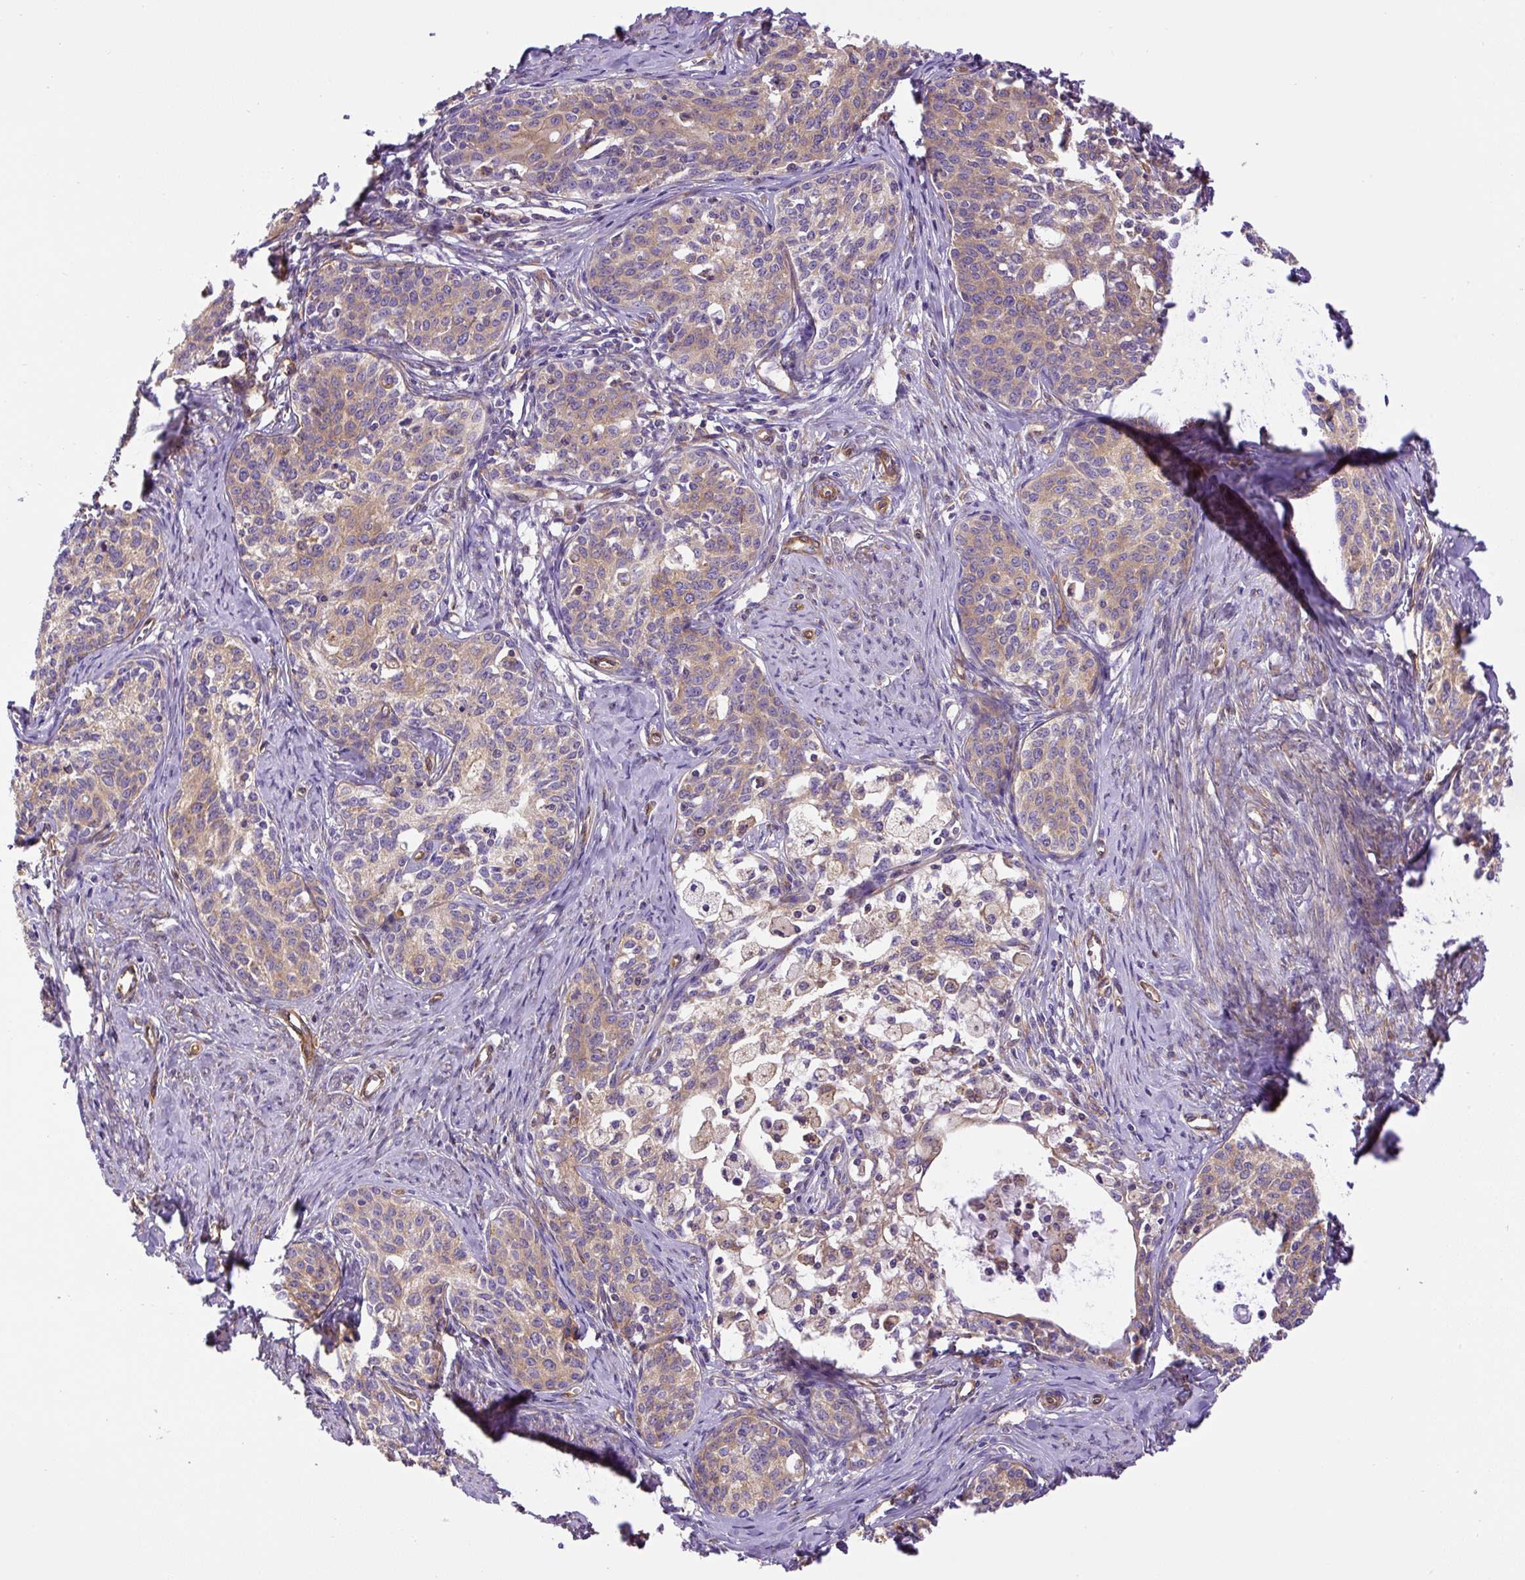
{"staining": {"intensity": "moderate", "quantity": "25%-75%", "location": "cytoplasmic/membranous"}, "tissue": "cervical cancer", "cell_type": "Tumor cells", "image_type": "cancer", "snomed": [{"axis": "morphology", "description": "Squamous cell carcinoma, NOS"}, {"axis": "morphology", "description": "Adenocarcinoma, NOS"}, {"axis": "topography", "description": "Cervix"}], "caption": "High-magnification brightfield microscopy of cervical adenocarcinoma stained with DAB (3,3'-diaminobenzidine) (brown) and counterstained with hematoxylin (blue). tumor cells exhibit moderate cytoplasmic/membranous staining is seen in about25%-75% of cells. The staining is performed using DAB brown chromogen to label protein expression. The nuclei are counter-stained blue using hematoxylin.", "gene": "DCTN1", "patient": {"sex": "female", "age": 52}}